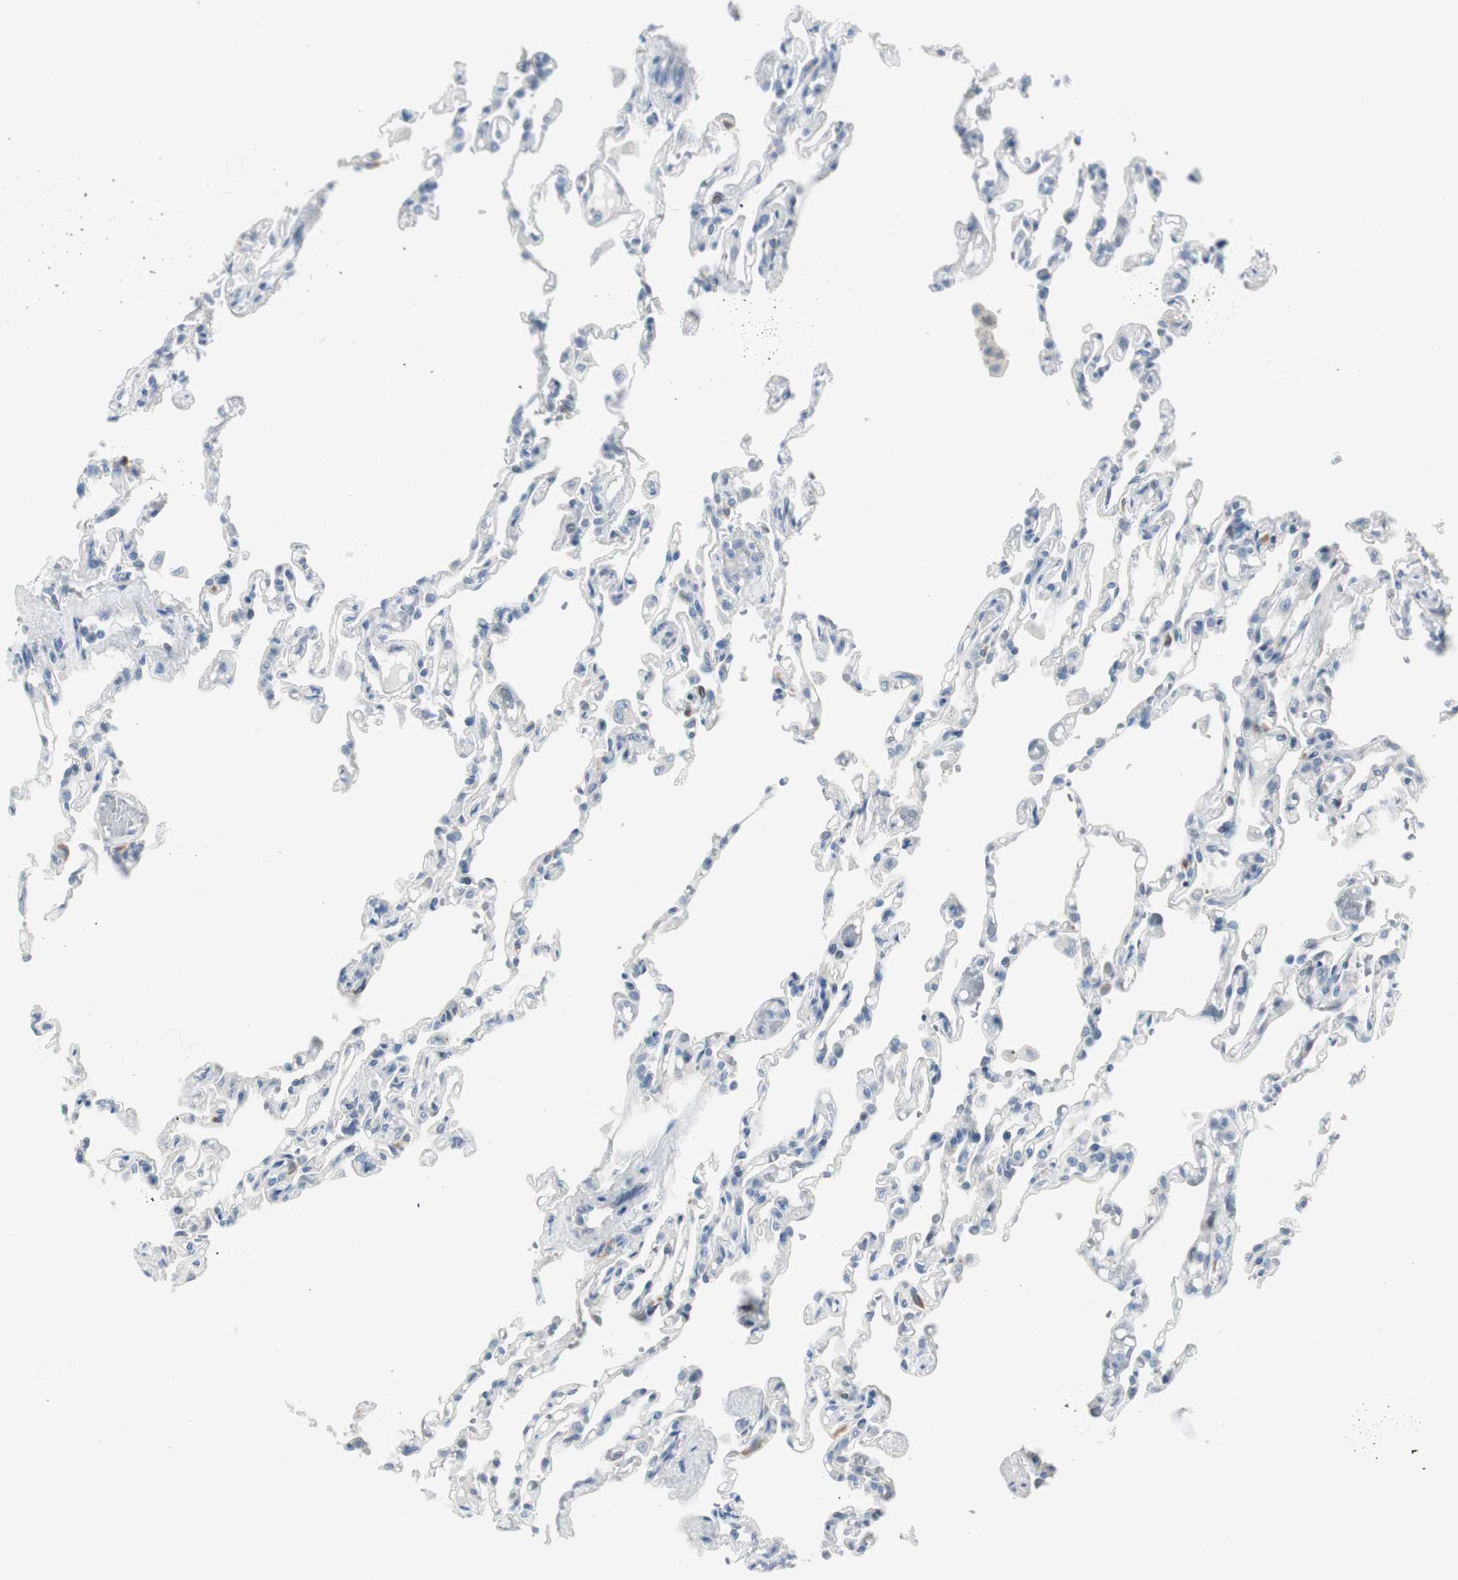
{"staining": {"intensity": "negative", "quantity": "none", "location": "none"}, "tissue": "lung", "cell_type": "Alveolar cells", "image_type": "normal", "snomed": [{"axis": "morphology", "description": "Normal tissue, NOS"}, {"axis": "topography", "description": "Lung"}], "caption": "Human lung stained for a protein using immunohistochemistry reveals no positivity in alveolar cells.", "gene": "SPINK4", "patient": {"sex": "male", "age": 21}}